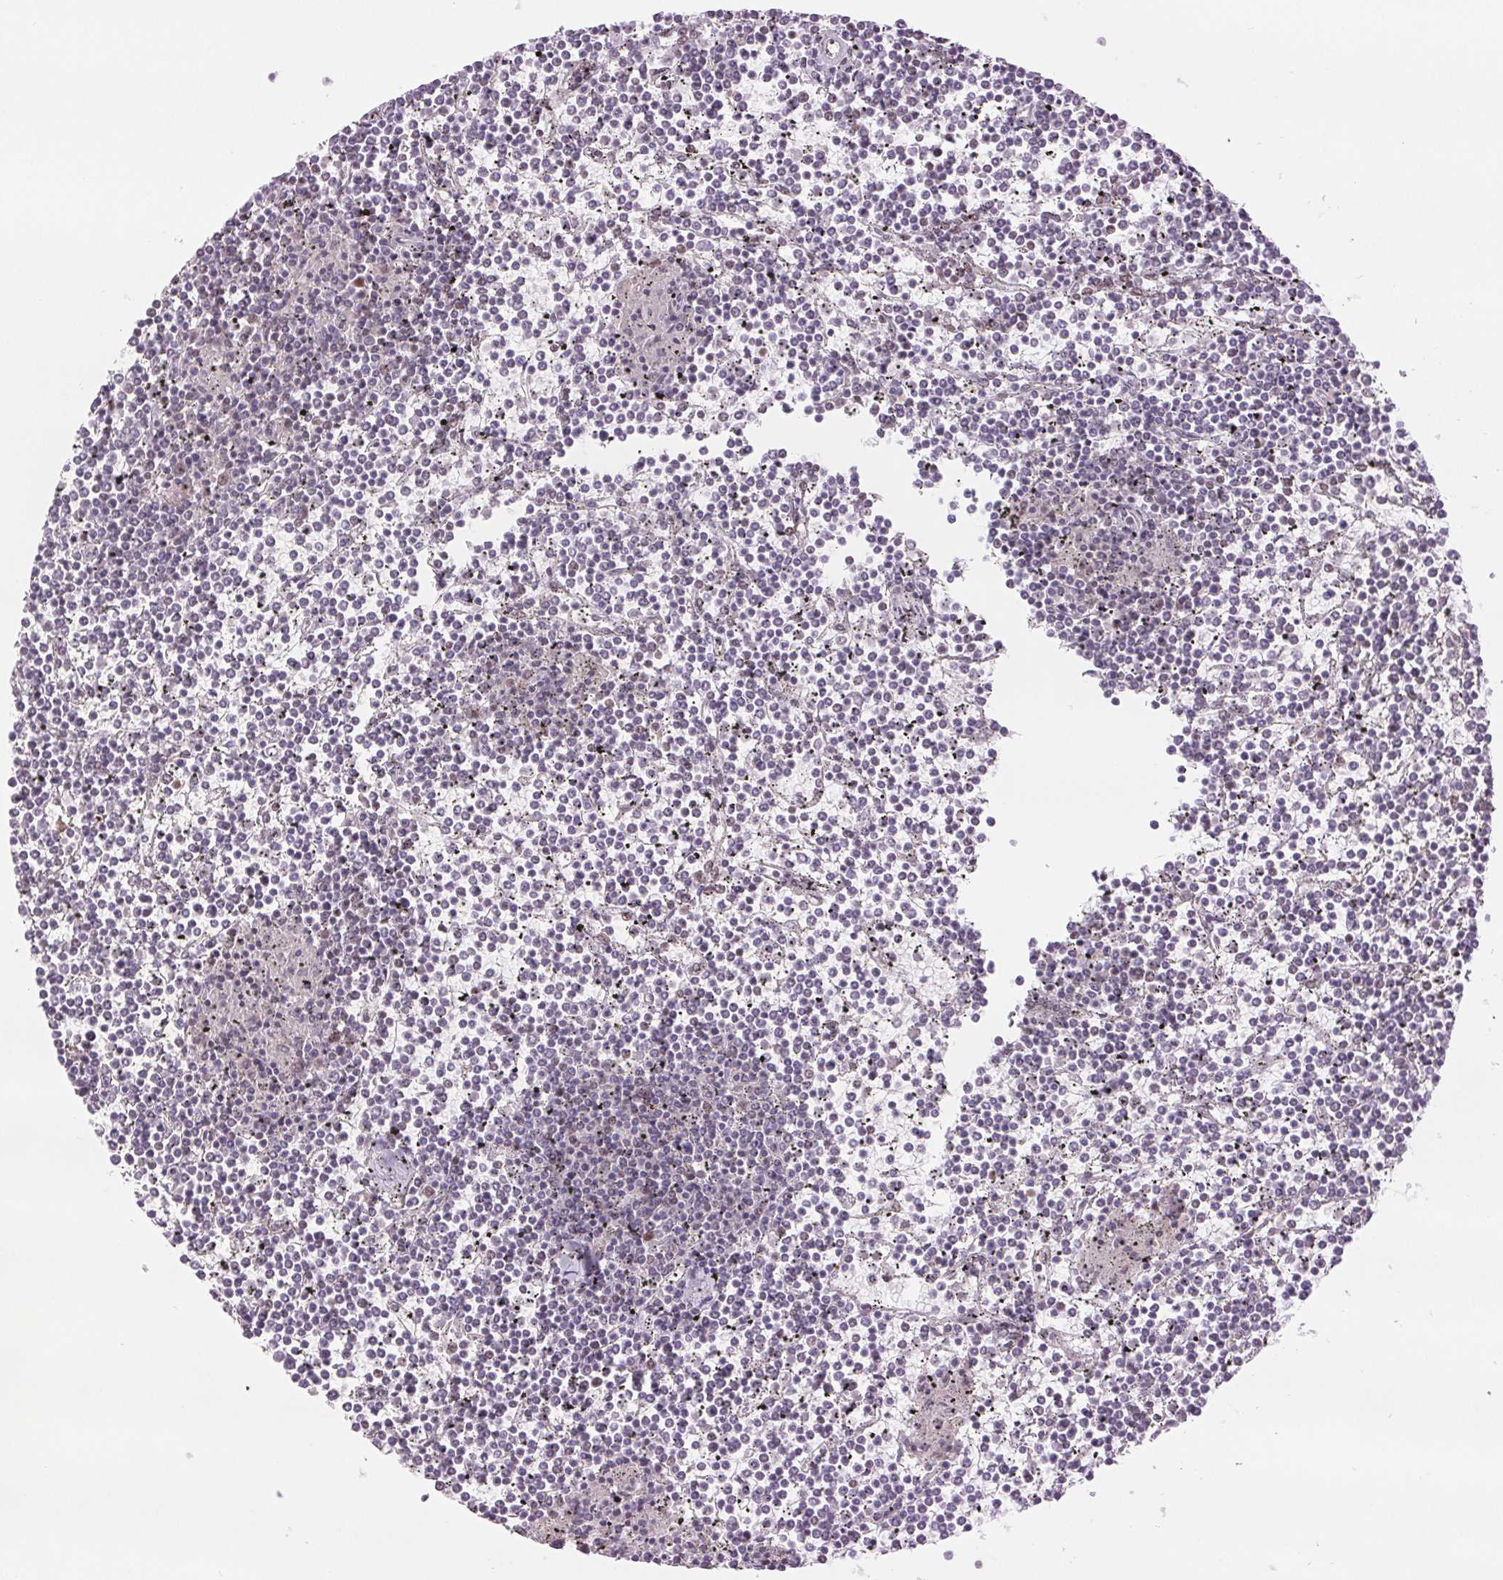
{"staining": {"intensity": "negative", "quantity": "none", "location": "none"}, "tissue": "lymphoma", "cell_type": "Tumor cells", "image_type": "cancer", "snomed": [{"axis": "morphology", "description": "Malignant lymphoma, non-Hodgkin's type, Low grade"}, {"axis": "topography", "description": "Spleen"}], "caption": "Human lymphoma stained for a protein using immunohistochemistry reveals no staining in tumor cells.", "gene": "ZFR2", "patient": {"sex": "female", "age": 19}}